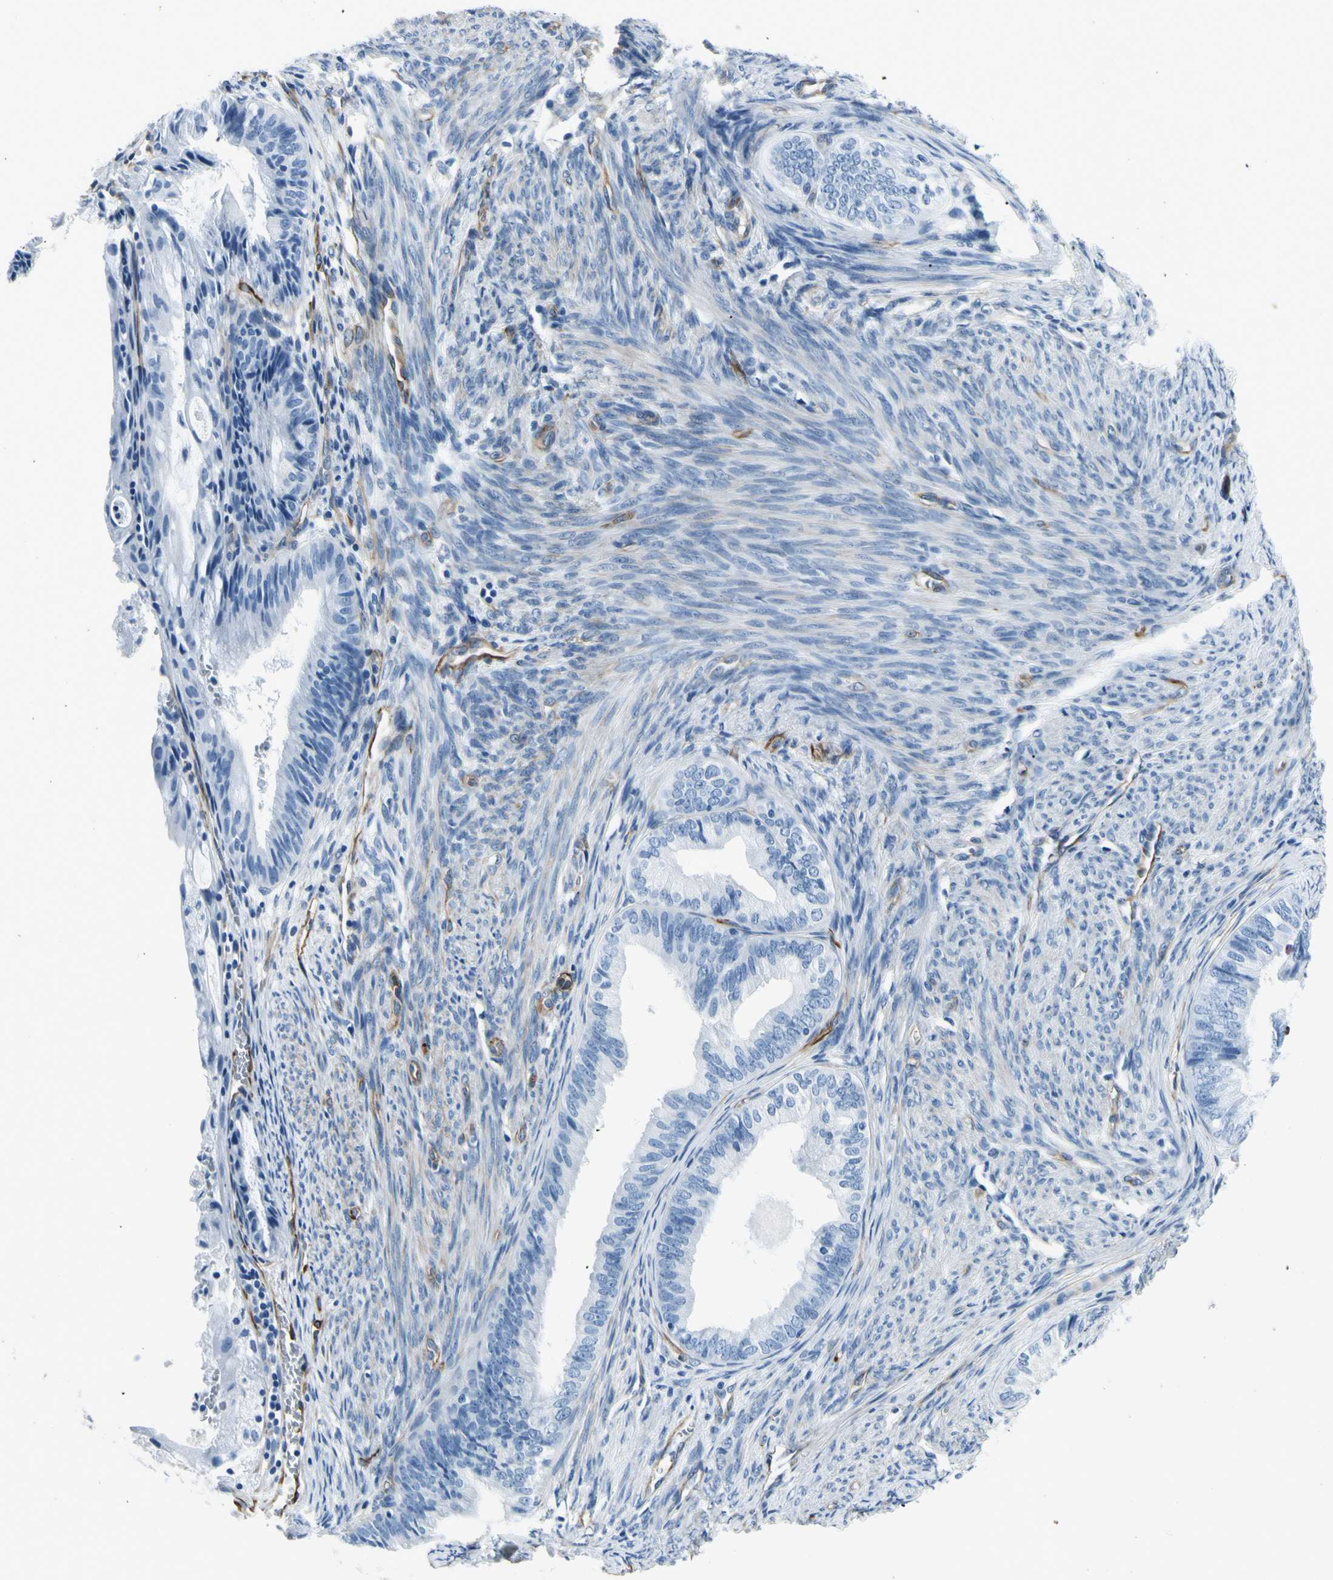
{"staining": {"intensity": "negative", "quantity": "none", "location": "none"}, "tissue": "endometrial cancer", "cell_type": "Tumor cells", "image_type": "cancer", "snomed": [{"axis": "morphology", "description": "Adenocarcinoma, NOS"}, {"axis": "topography", "description": "Endometrium"}], "caption": "Tumor cells are negative for brown protein staining in endometrial cancer. (DAB (3,3'-diaminobenzidine) immunohistochemistry (IHC) visualized using brightfield microscopy, high magnification).", "gene": "PTH2R", "patient": {"sex": "female", "age": 86}}